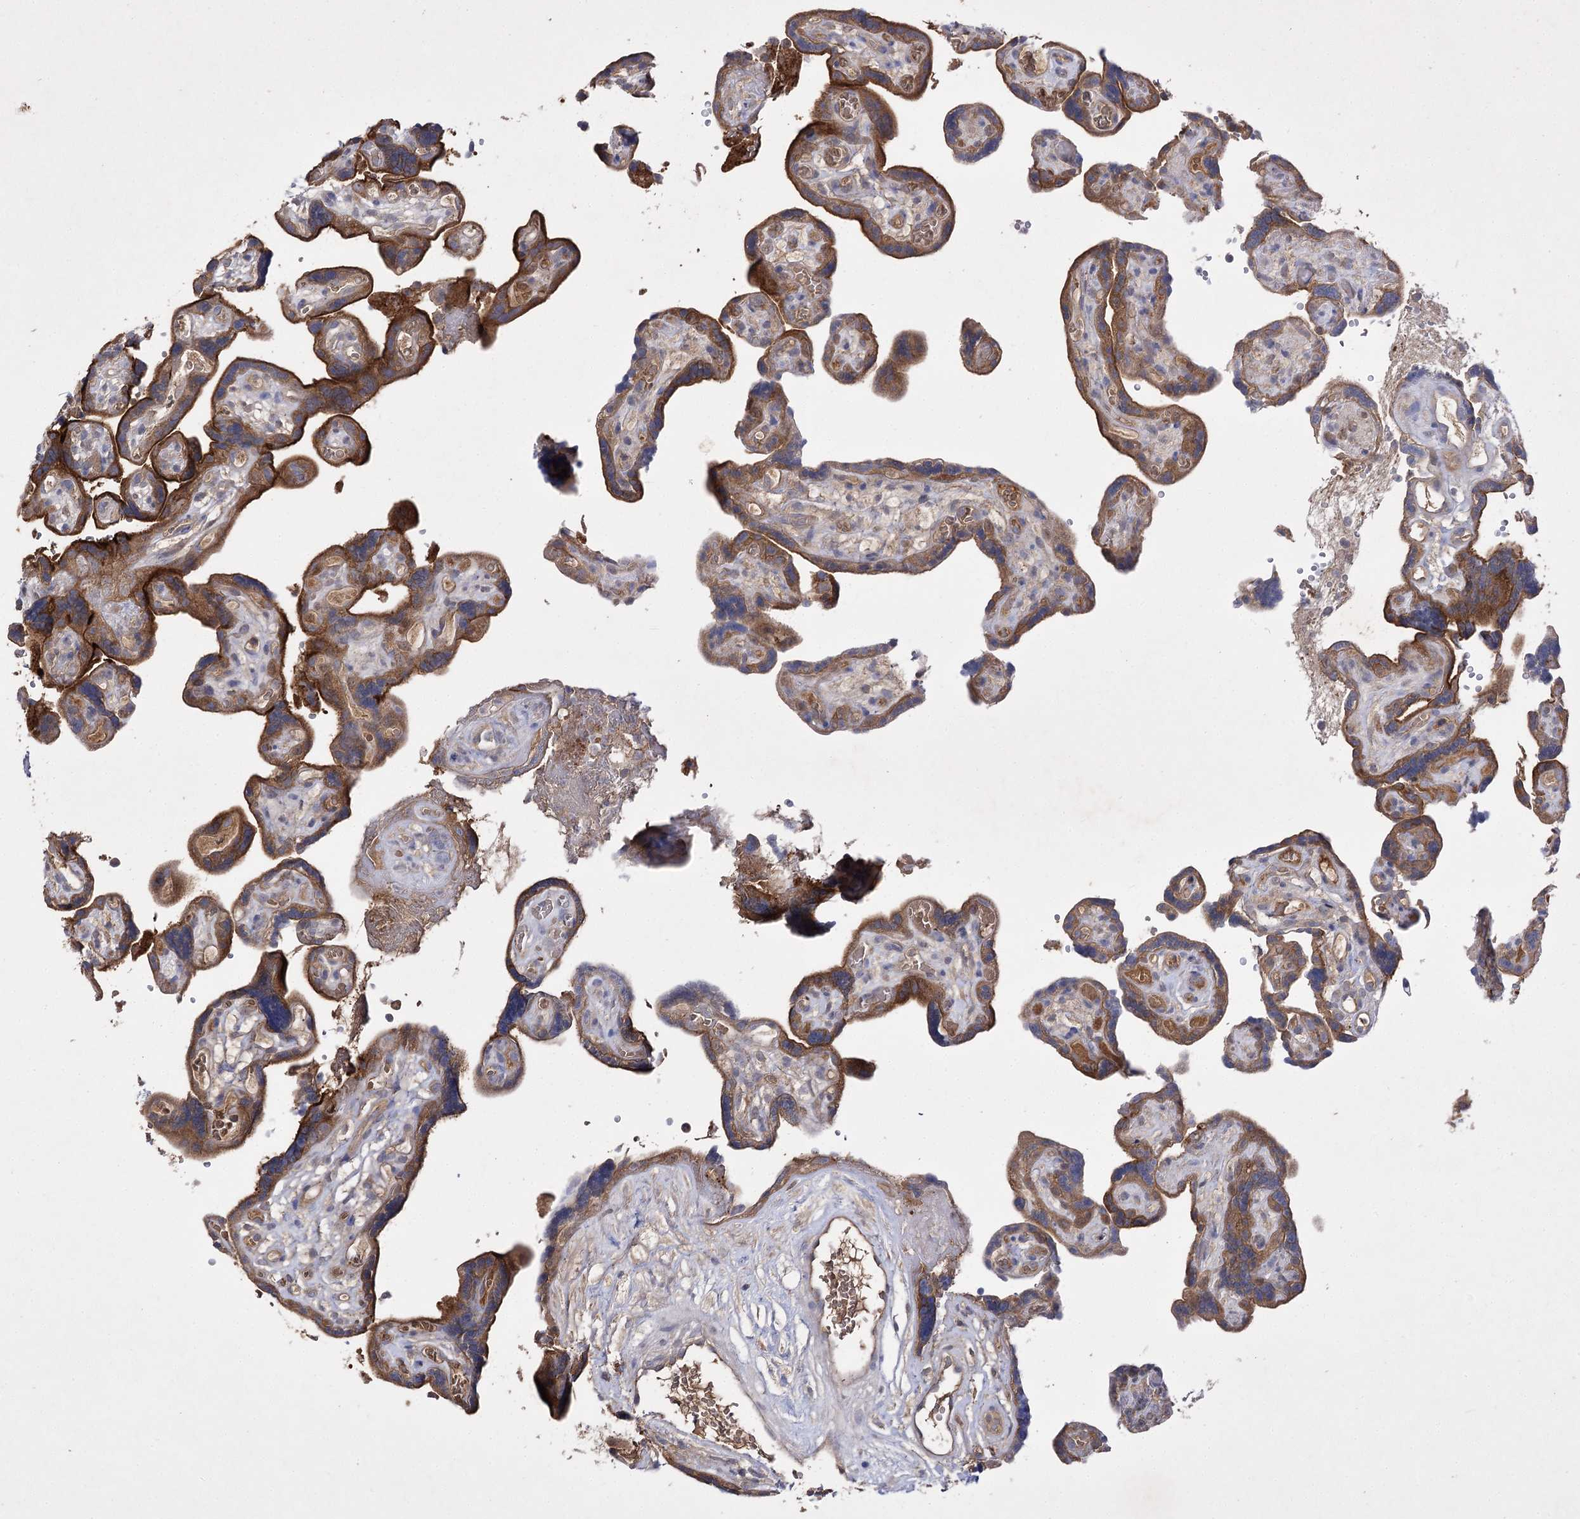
{"staining": {"intensity": "strong", "quantity": ">75%", "location": "cytoplasmic/membranous"}, "tissue": "placenta", "cell_type": "Trophoblastic cells", "image_type": "normal", "snomed": [{"axis": "morphology", "description": "Normal tissue, NOS"}, {"axis": "topography", "description": "Placenta"}], "caption": "High-power microscopy captured an immunohistochemistry image of benign placenta, revealing strong cytoplasmic/membranous staining in about >75% of trophoblastic cells. (Stains: DAB in brown, nuclei in blue, Microscopy: brightfield microscopy at high magnification).", "gene": "BCR", "patient": {"sex": "female", "age": 30}}